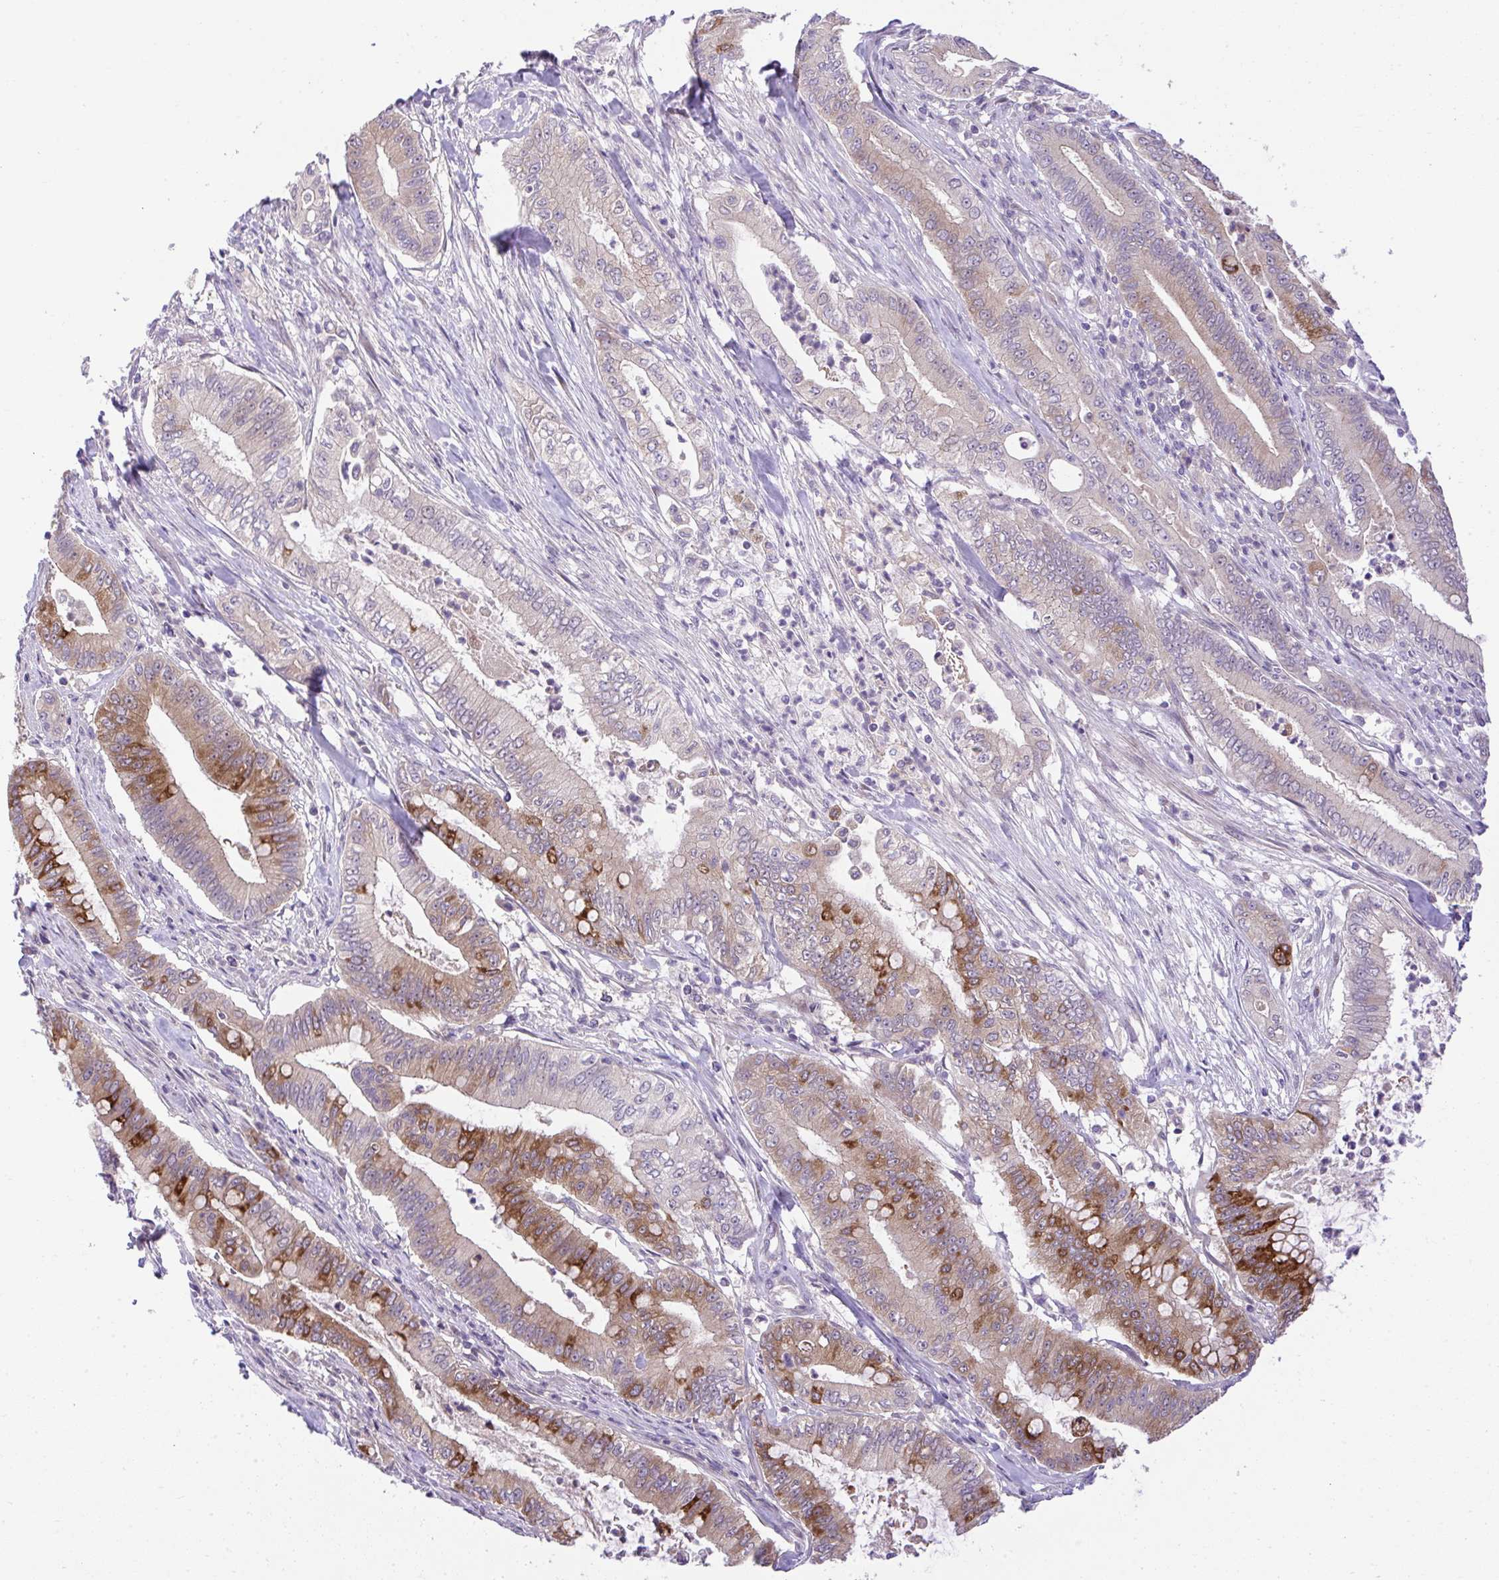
{"staining": {"intensity": "strong", "quantity": "25%-75%", "location": "cytoplasmic/membranous"}, "tissue": "pancreatic cancer", "cell_type": "Tumor cells", "image_type": "cancer", "snomed": [{"axis": "morphology", "description": "Adenocarcinoma, NOS"}, {"axis": "topography", "description": "Pancreas"}], "caption": "Pancreatic adenocarcinoma stained with DAB (3,3'-diaminobenzidine) immunohistochemistry demonstrates high levels of strong cytoplasmic/membranous staining in about 25%-75% of tumor cells. The protein of interest is shown in brown color, while the nuclei are stained blue.", "gene": "CHIA", "patient": {"sex": "male", "age": 71}}